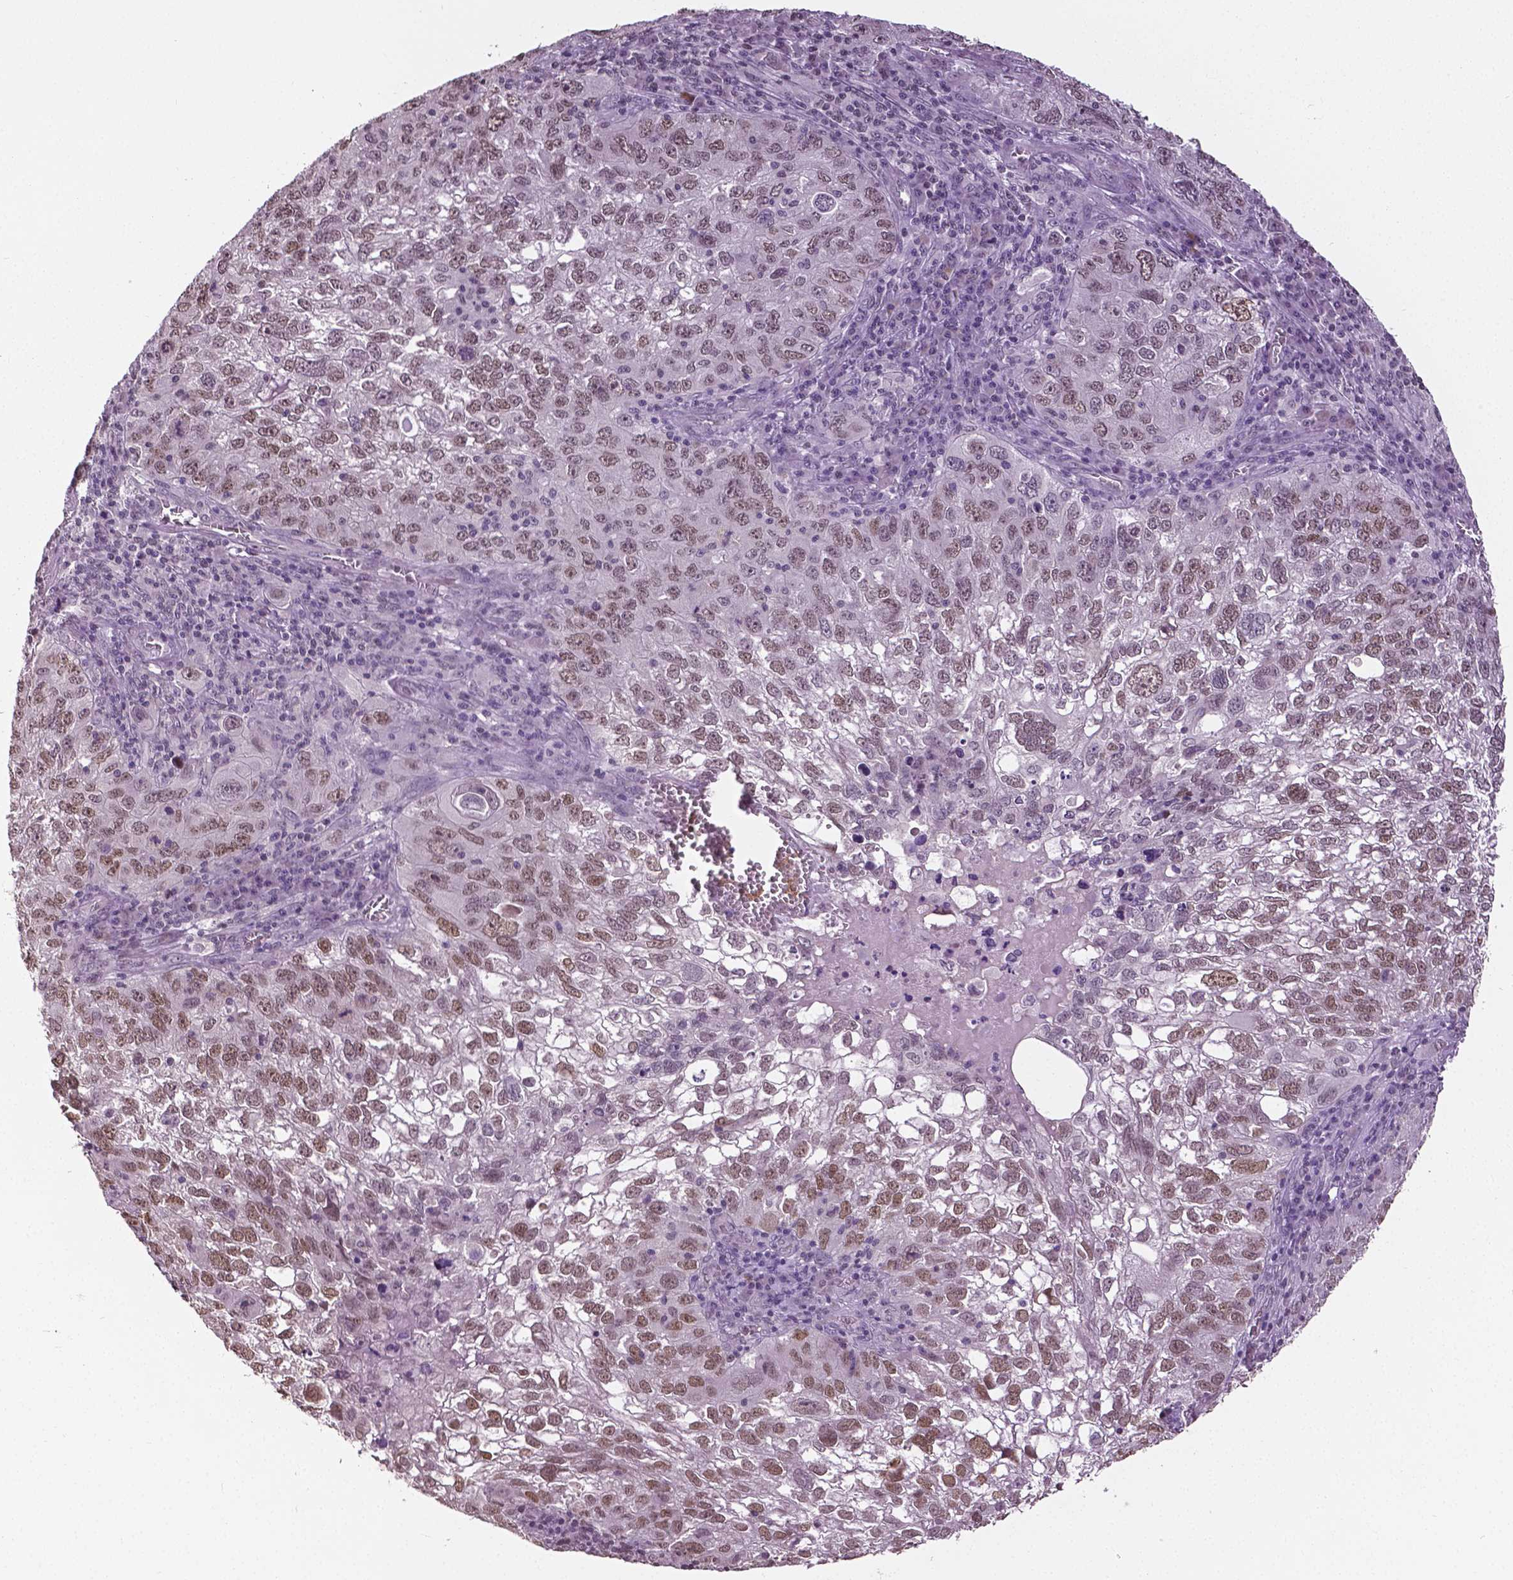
{"staining": {"intensity": "moderate", "quantity": ">75%", "location": "nuclear"}, "tissue": "cervical cancer", "cell_type": "Tumor cells", "image_type": "cancer", "snomed": [{"axis": "morphology", "description": "Squamous cell carcinoma, NOS"}, {"axis": "topography", "description": "Cervix"}], "caption": "Cervical cancer (squamous cell carcinoma) stained with a protein marker displays moderate staining in tumor cells.", "gene": "DLX5", "patient": {"sex": "female", "age": 55}}